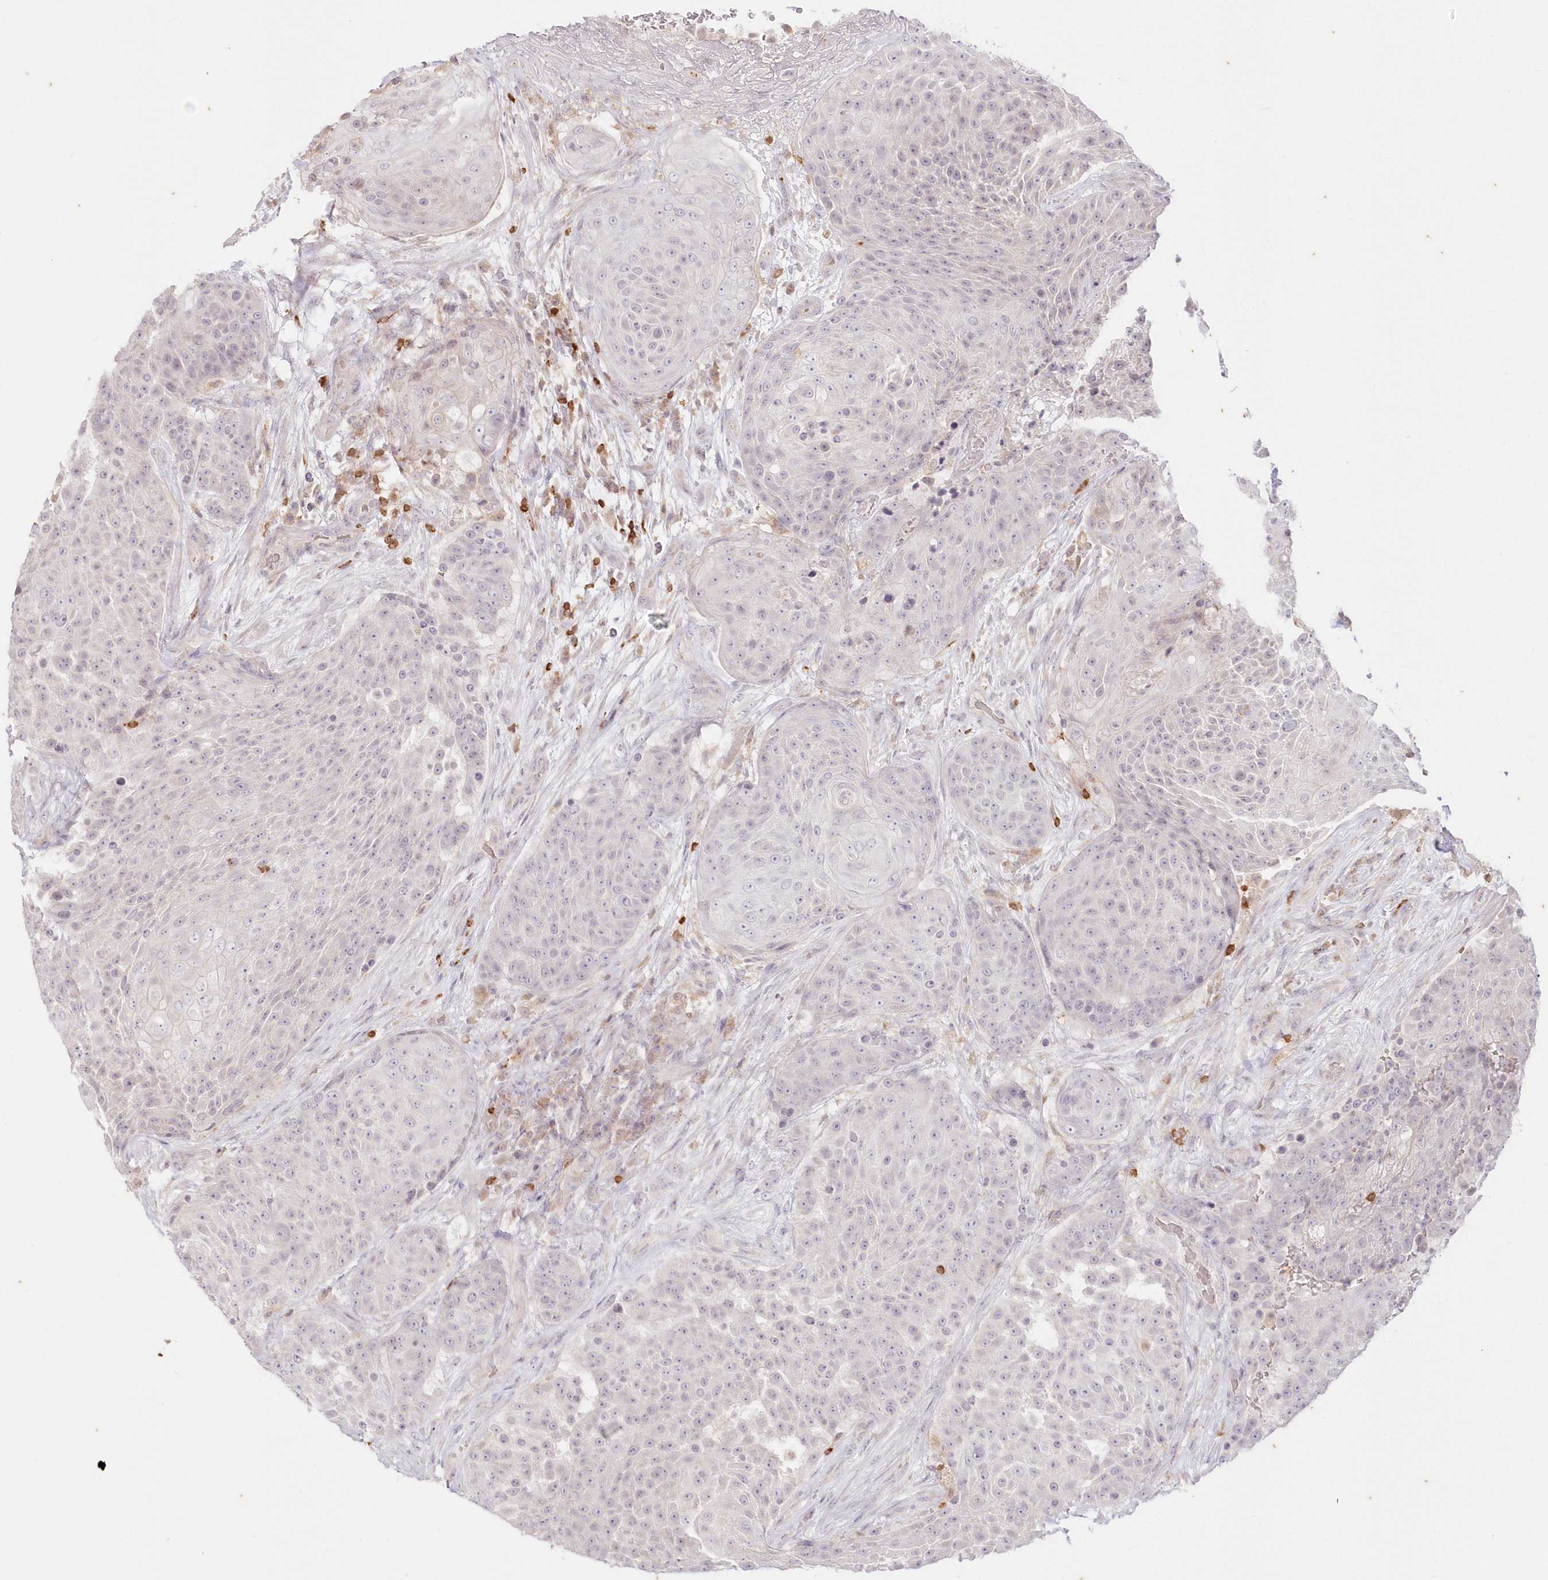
{"staining": {"intensity": "negative", "quantity": "none", "location": "none"}, "tissue": "urothelial cancer", "cell_type": "Tumor cells", "image_type": "cancer", "snomed": [{"axis": "morphology", "description": "Urothelial carcinoma, High grade"}, {"axis": "topography", "description": "Urinary bladder"}], "caption": "There is no significant staining in tumor cells of high-grade urothelial carcinoma.", "gene": "MTMR3", "patient": {"sex": "female", "age": 63}}